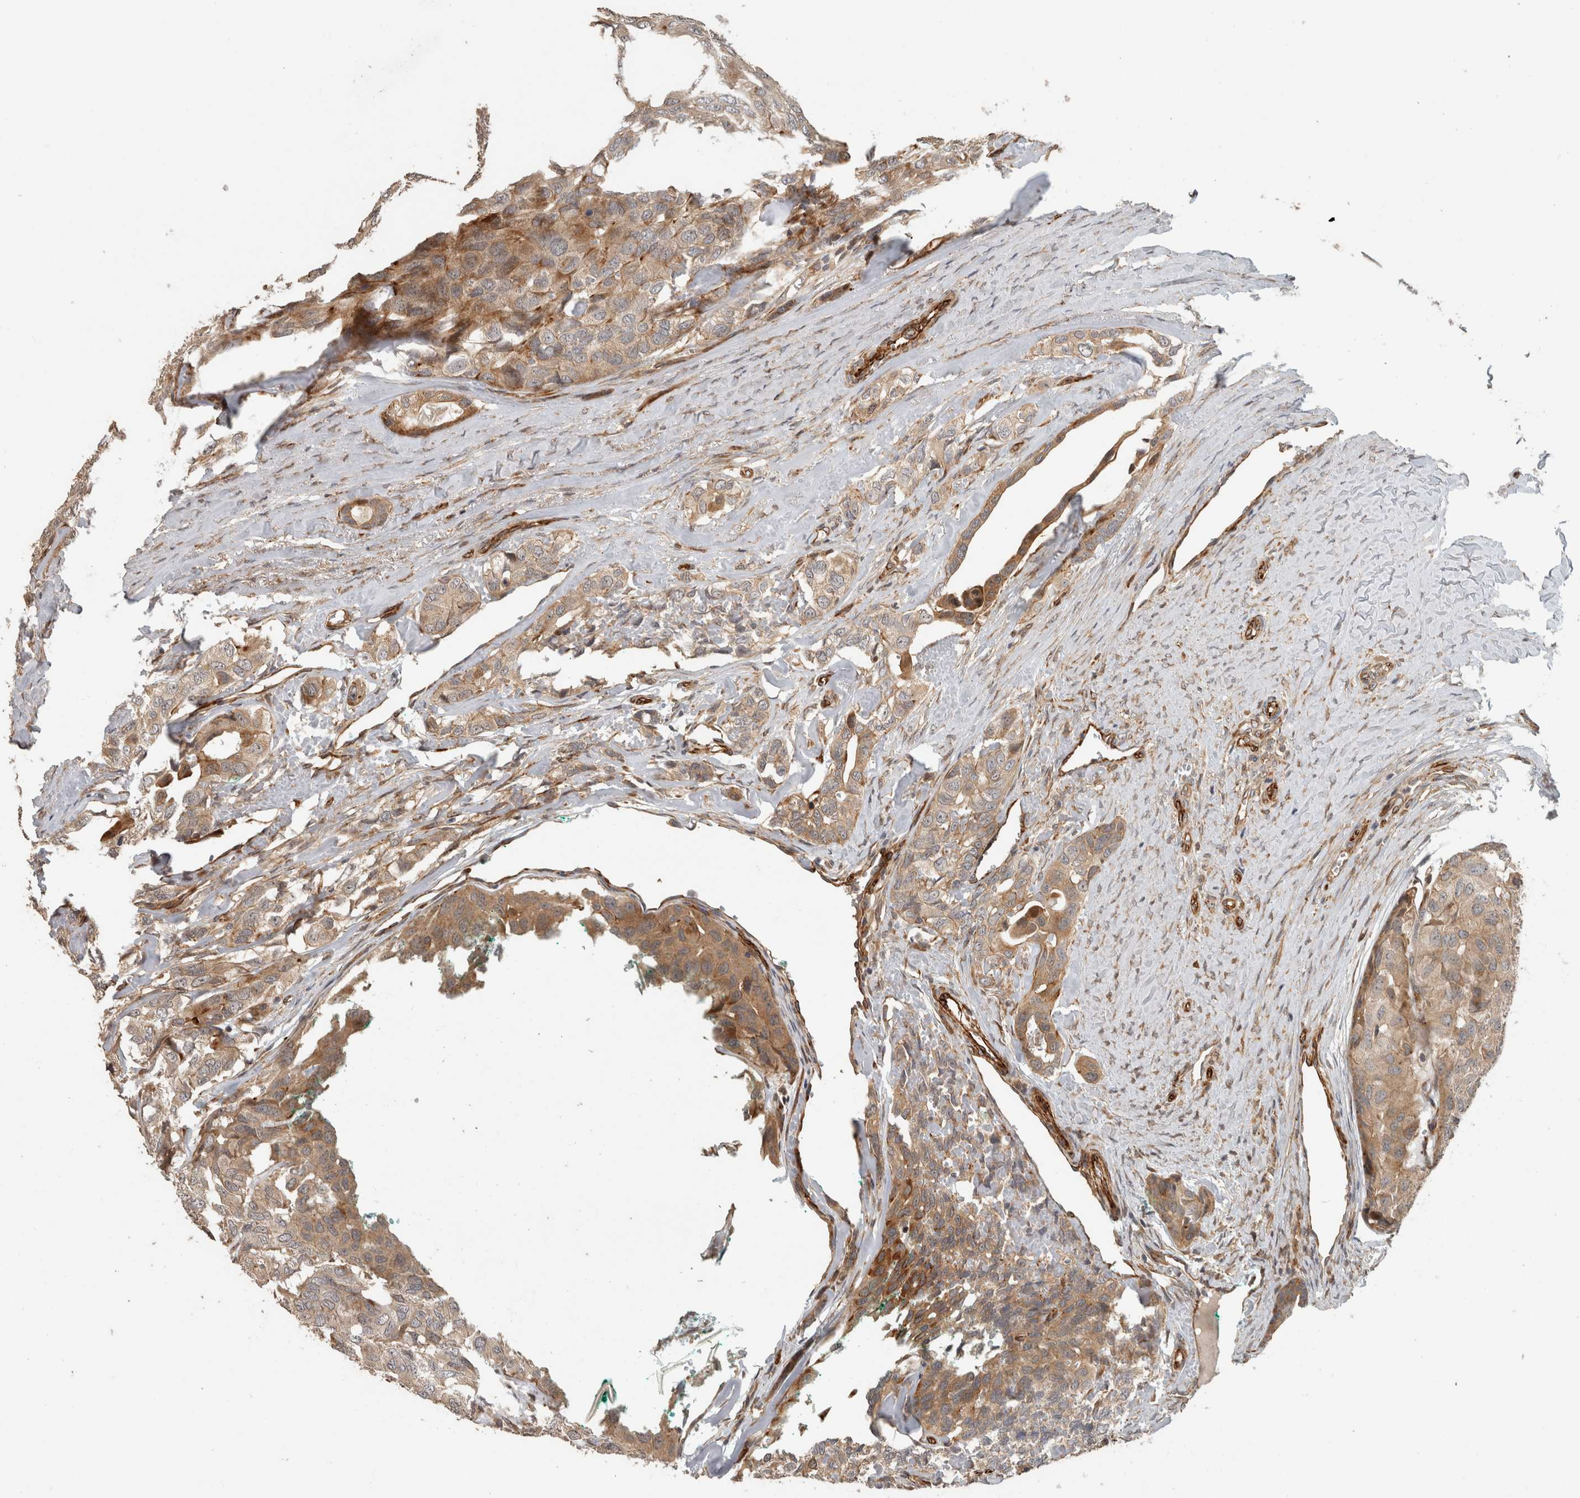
{"staining": {"intensity": "moderate", "quantity": ">75%", "location": "cytoplasmic/membranous"}, "tissue": "head and neck cancer", "cell_type": "Tumor cells", "image_type": "cancer", "snomed": [{"axis": "morphology", "description": "Adenocarcinoma, NOS"}, {"axis": "topography", "description": "Salivary gland, NOS"}, {"axis": "topography", "description": "Head-Neck"}], "caption": "Moderate cytoplasmic/membranous expression is appreciated in about >75% of tumor cells in head and neck cancer.", "gene": "SIPA1L2", "patient": {"sex": "female", "age": 76}}